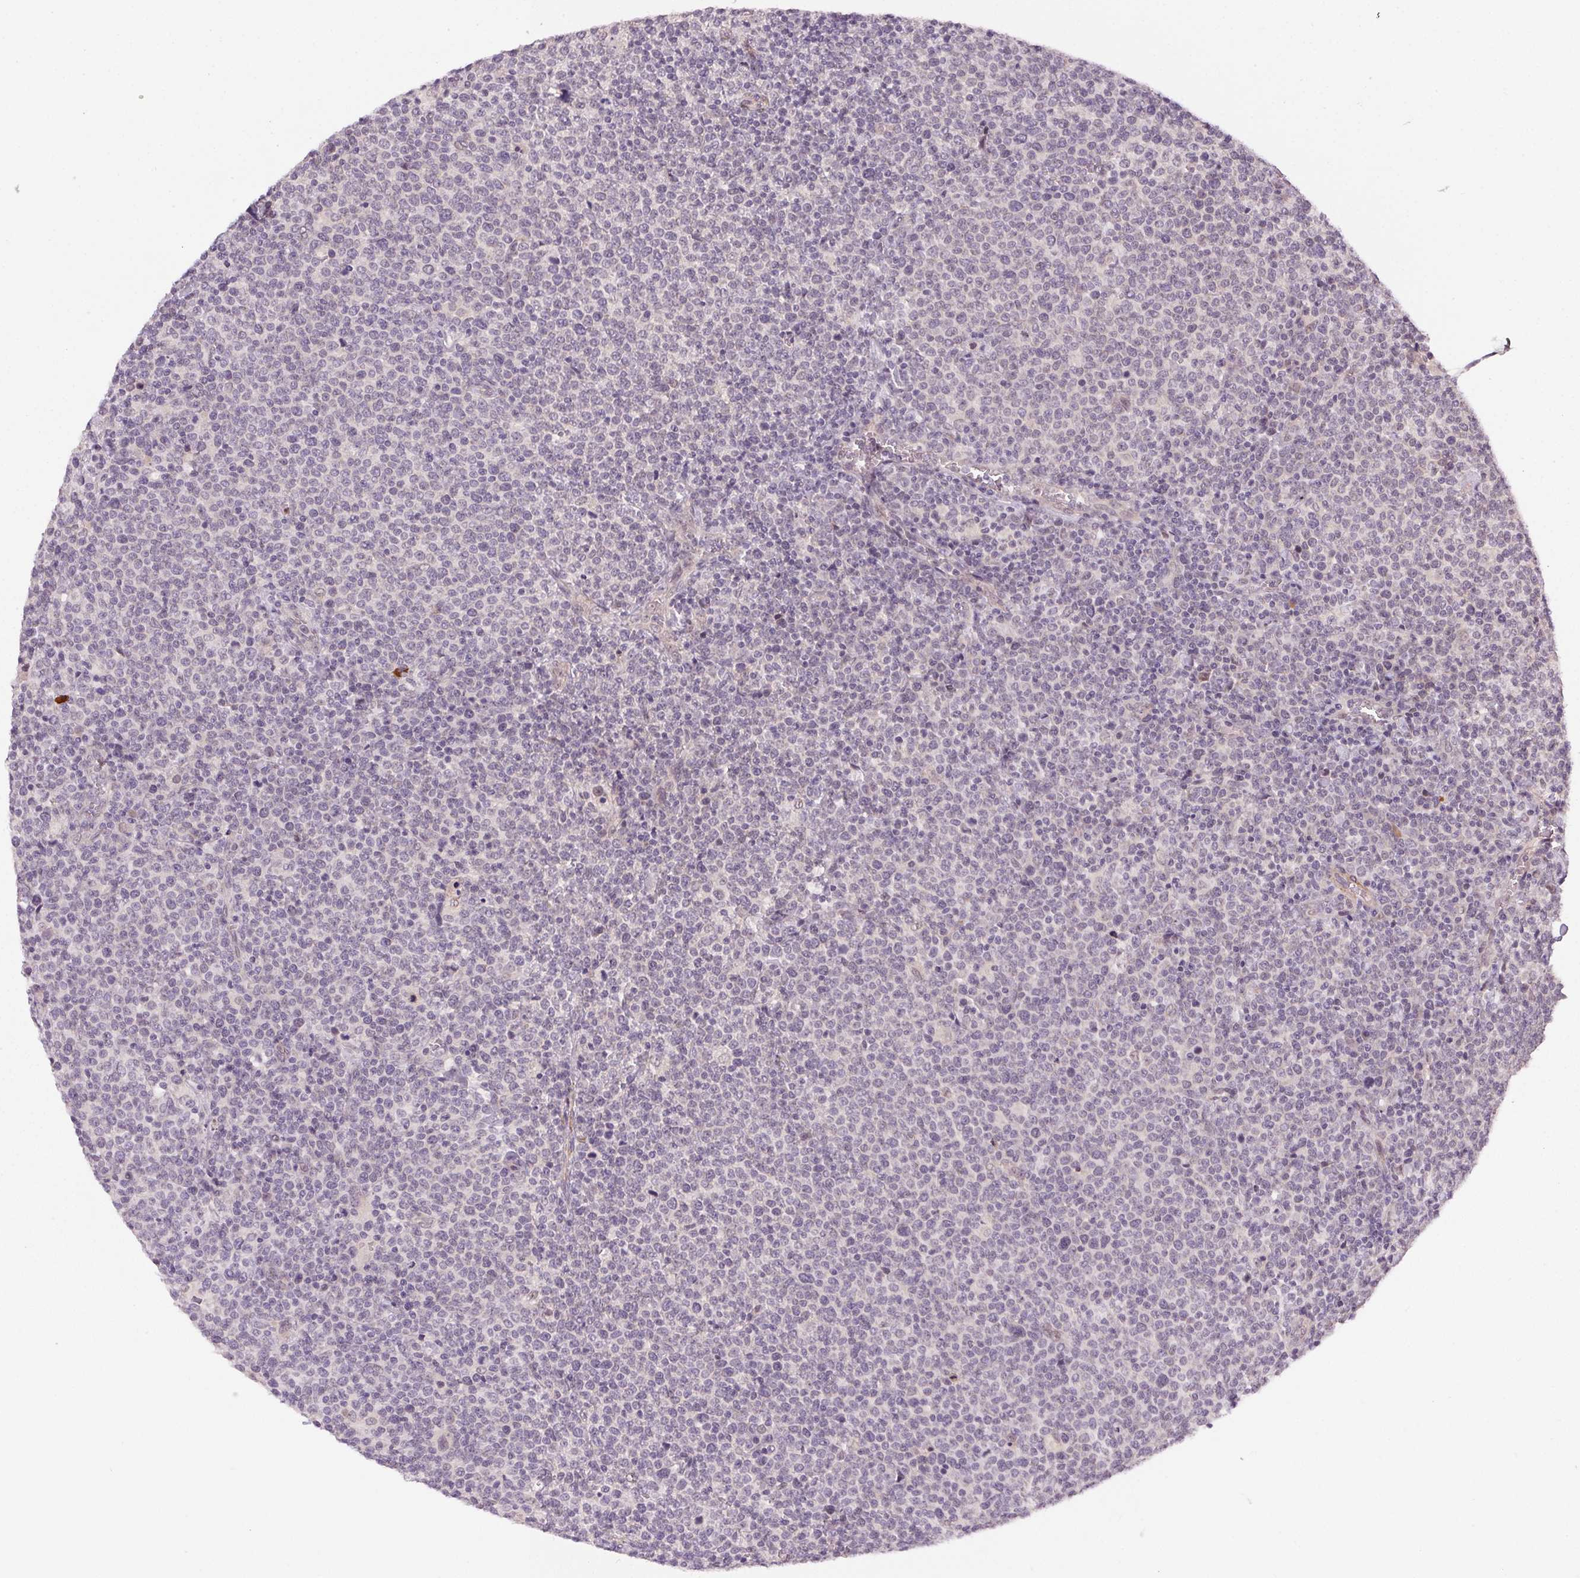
{"staining": {"intensity": "negative", "quantity": "none", "location": "none"}, "tissue": "lymphoma", "cell_type": "Tumor cells", "image_type": "cancer", "snomed": [{"axis": "morphology", "description": "Malignant lymphoma, non-Hodgkin's type, High grade"}, {"axis": "topography", "description": "Lymph node"}], "caption": "Immunohistochemistry (IHC) image of neoplastic tissue: lymphoma stained with DAB (3,3'-diaminobenzidine) demonstrates no significant protein expression in tumor cells. The staining was performed using DAB to visualize the protein expression in brown, while the nuclei were stained in blue with hematoxylin (Magnification: 20x).", "gene": "CFAP92", "patient": {"sex": "male", "age": 61}}